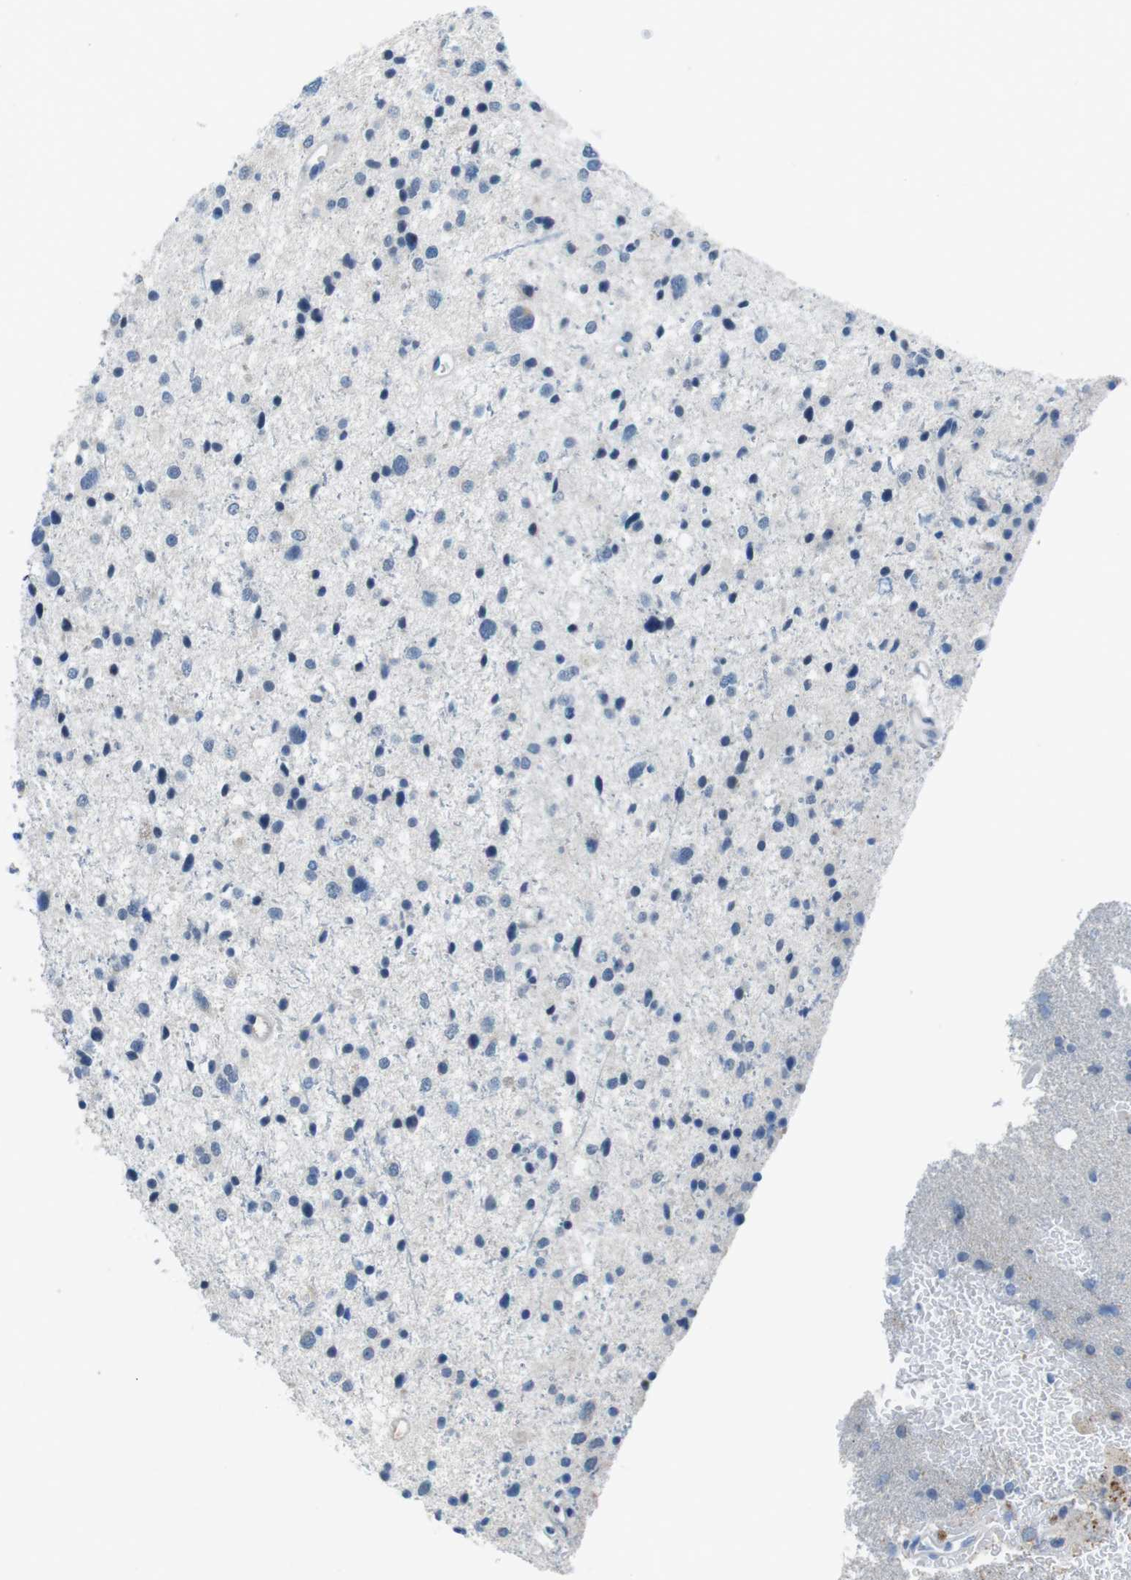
{"staining": {"intensity": "negative", "quantity": "none", "location": "none"}, "tissue": "glioma", "cell_type": "Tumor cells", "image_type": "cancer", "snomed": [{"axis": "morphology", "description": "Glioma, malignant, Low grade"}, {"axis": "topography", "description": "Brain"}], "caption": "DAB (3,3'-diaminobenzidine) immunohistochemical staining of human low-grade glioma (malignant) shows no significant expression in tumor cells. (Stains: DAB (3,3'-diaminobenzidine) IHC with hematoxylin counter stain, Microscopy: brightfield microscopy at high magnification).", "gene": "TMPRSS15", "patient": {"sex": "female", "age": 37}}